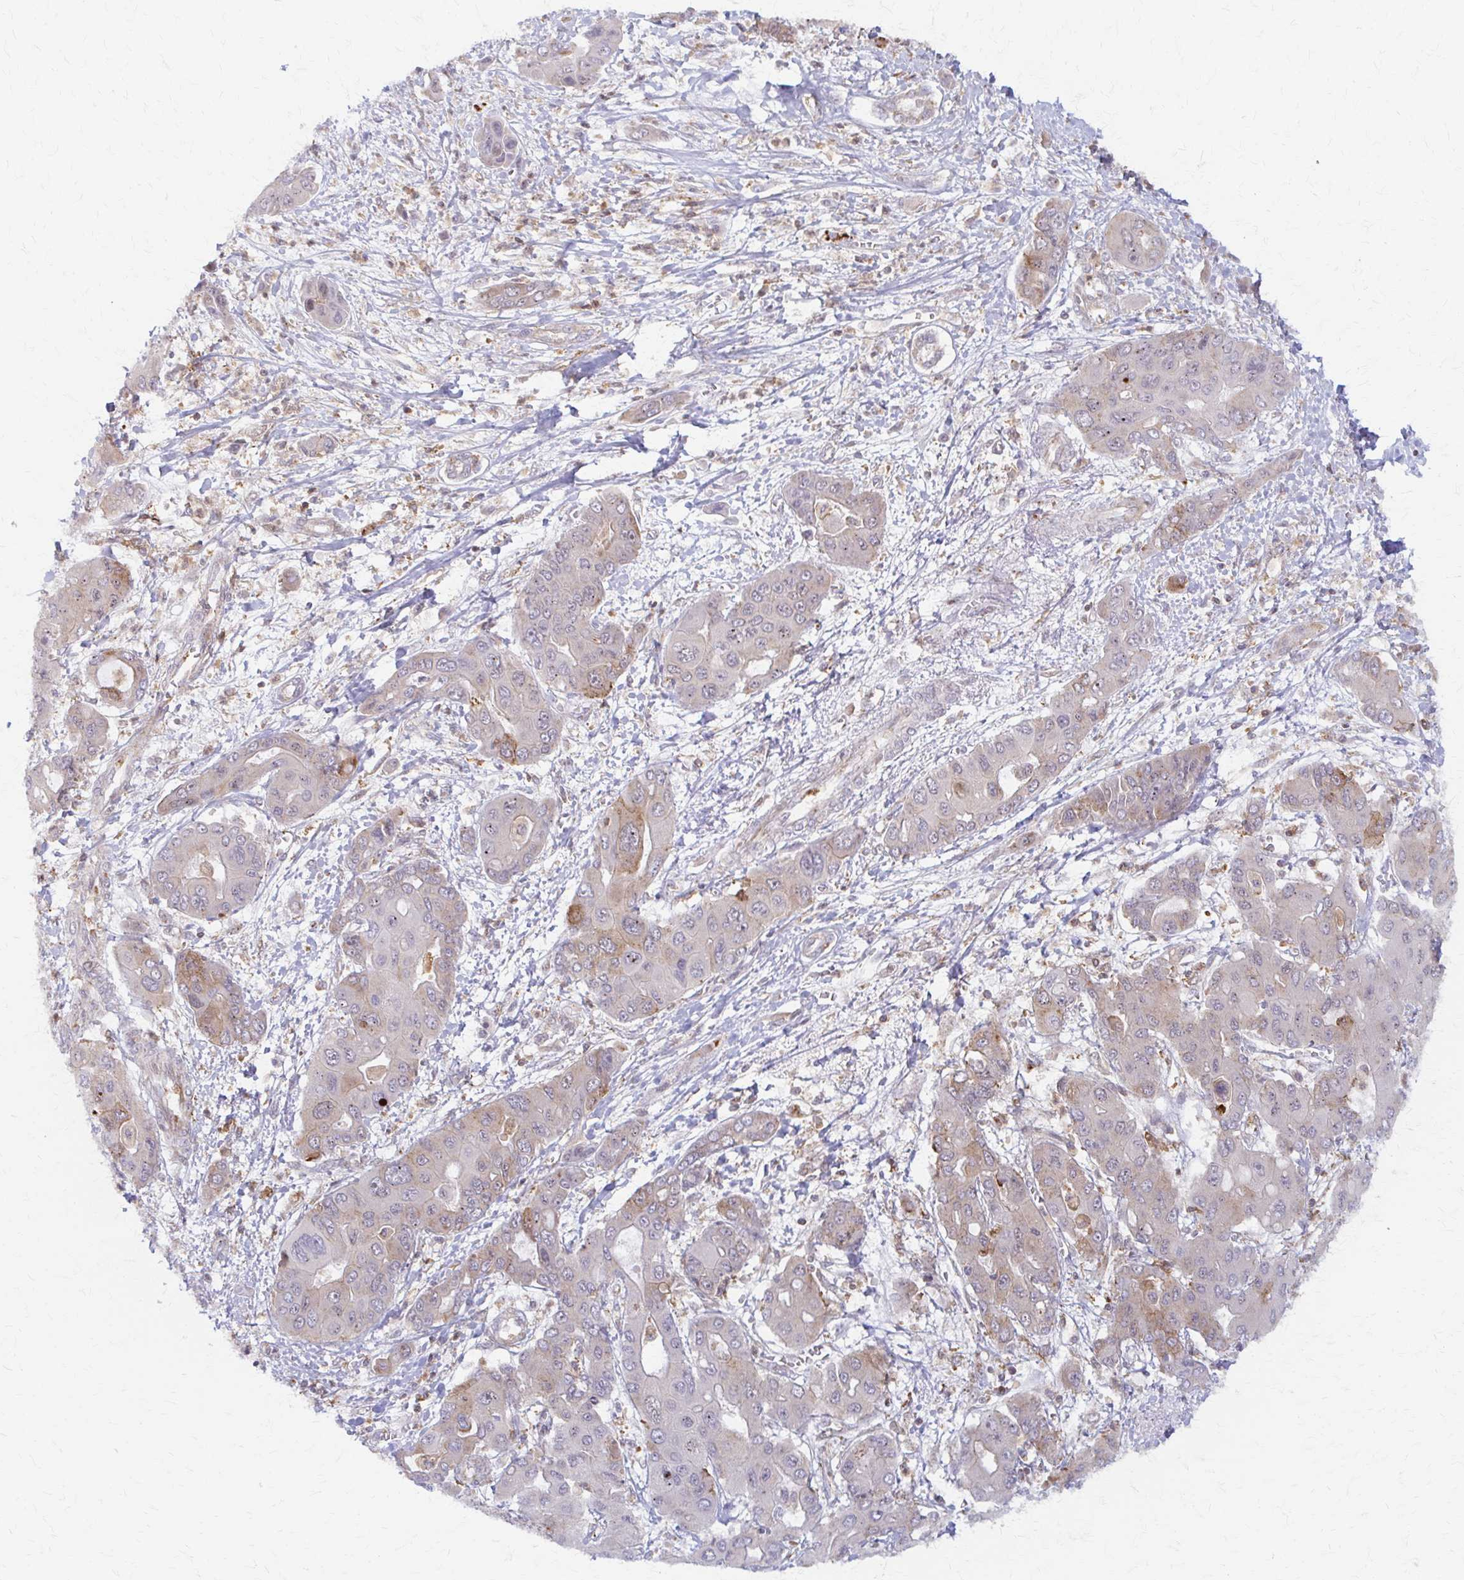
{"staining": {"intensity": "weak", "quantity": "<25%", "location": "cytoplasmic/membranous"}, "tissue": "liver cancer", "cell_type": "Tumor cells", "image_type": "cancer", "snomed": [{"axis": "morphology", "description": "Cholangiocarcinoma"}, {"axis": "topography", "description": "Liver"}], "caption": "Tumor cells show no significant positivity in liver cholangiocarcinoma. (DAB immunohistochemistry (IHC) with hematoxylin counter stain).", "gene": "ARHGAP35", "patient": {"sex": "male", "age": 67}}